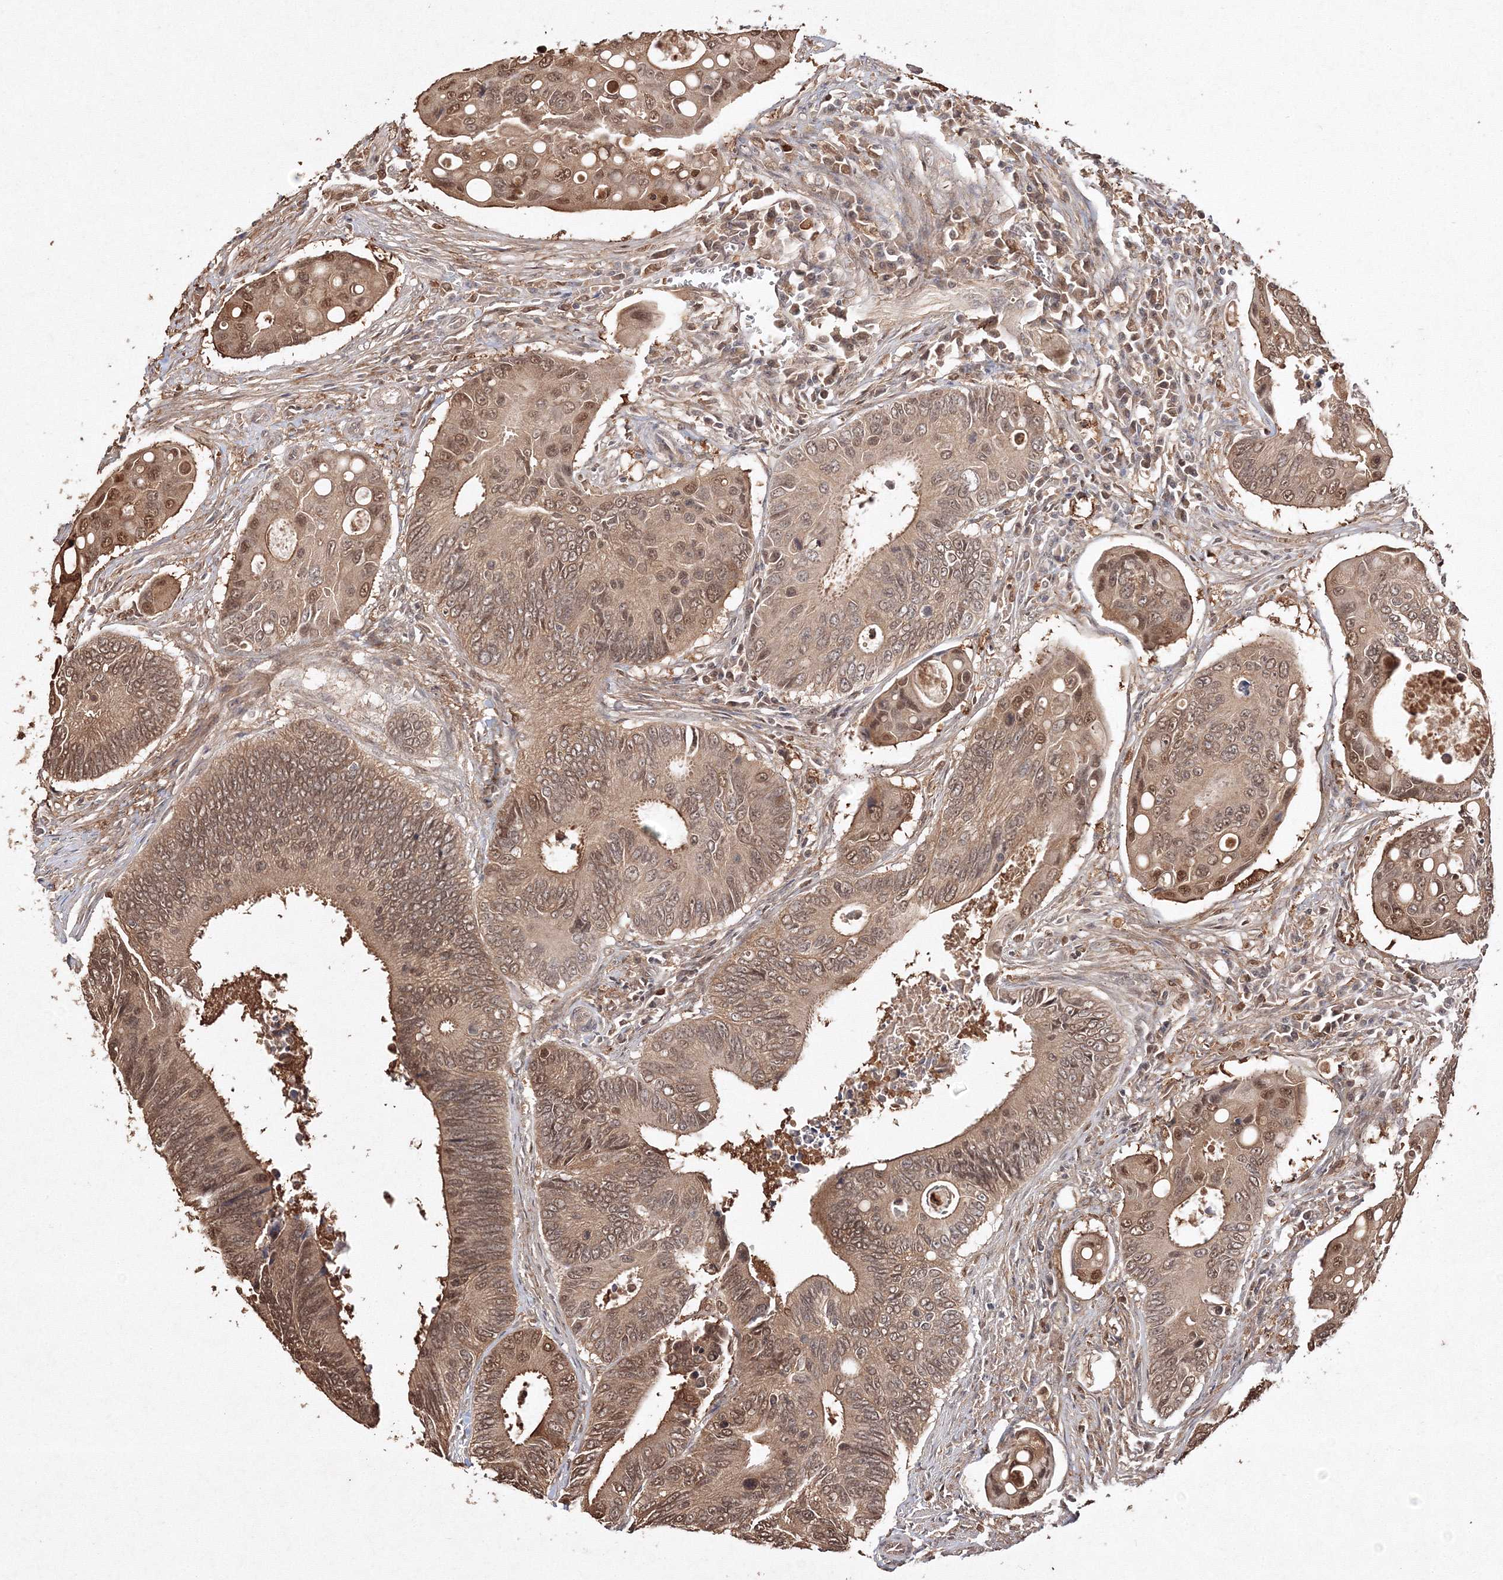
{"staining": {"intensity": "moderate", "quantity": ">75%", "location": "cytoplasmic/membranous,nuclear"}, "tissue": "colorectal cancer", "cell_type": "Tumor cells", "image_type": "cancer", "snomed": [{"axis": "morphology", "description": "Inflammation, NOS"}, {"axis": "morphology", "description": "Adenocarcinoma, NOS"}, {"axis": "topography", "description": "Colon"}], "caption": "Protein analysis of colorectal cancer tissue demonstrates moderate cytoplasmic/membranous and nuclear expression in approximately >75% of tumor cells. The protein of interest is shown in brown color, while the nuclei are stained blue.", "gene": "S100A11", "patient": {"sex": "male", "age": 72}}